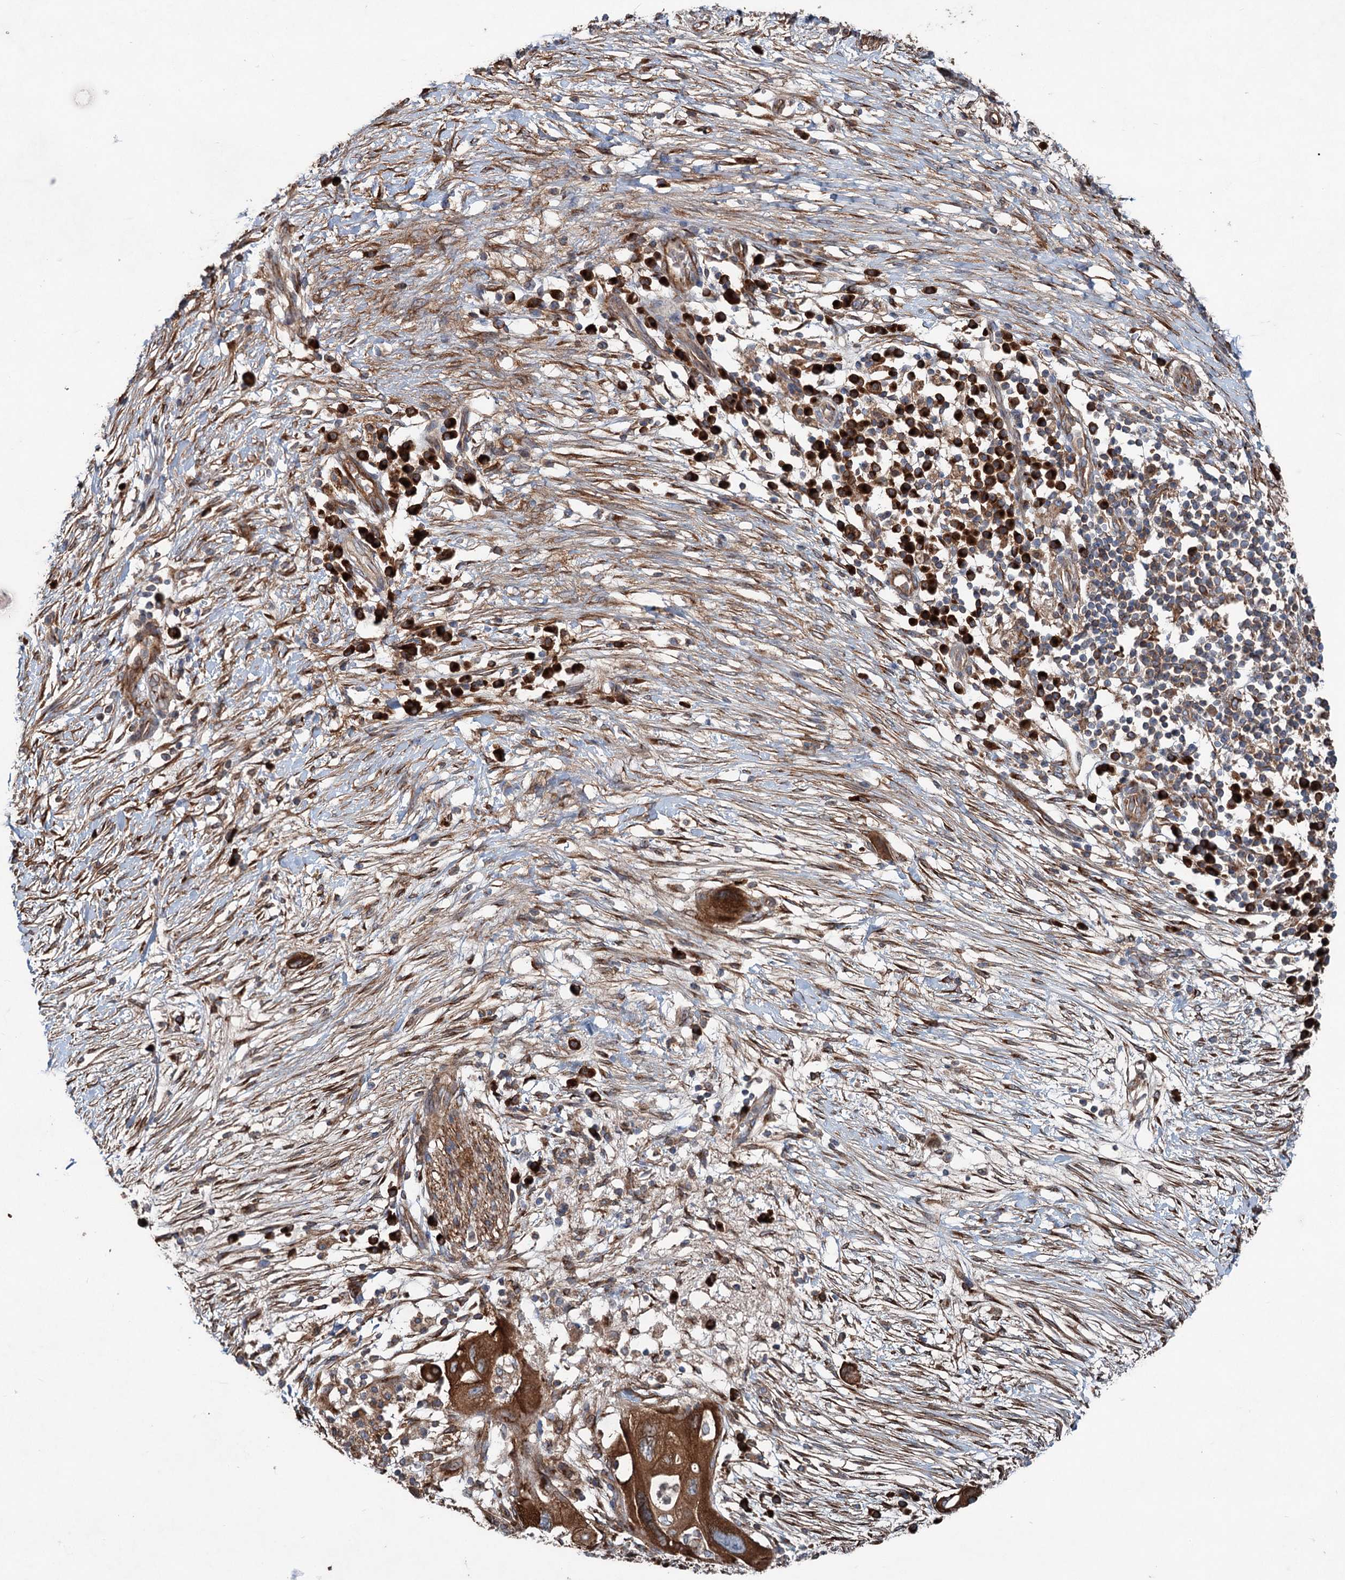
{"staining": {"intensity": "strong", "quantity": ">75%", "location": "cytoplasmic/membranous"}, "tissue": "pancreatic cancer", "cell_type": "Tumor cells", "image_type": "cancer", "snomed": [{"axis": "morphology", "description": "Adenocarcinoma, NOS"}, {"axis": "topography", "description": "Pancreas"}], "caption": "The micrograph shows immunohistochemical staining of pancreatic cancer. There is strong cytoplasmic/membranous expression is appreciated in approximately >75% of tumor cells. Immunohistochemistry stains the protein in brown and the nuclei are stained blue.", "gene": "CALCOCO1", "patient": {"sex": "male", "age": 68}}